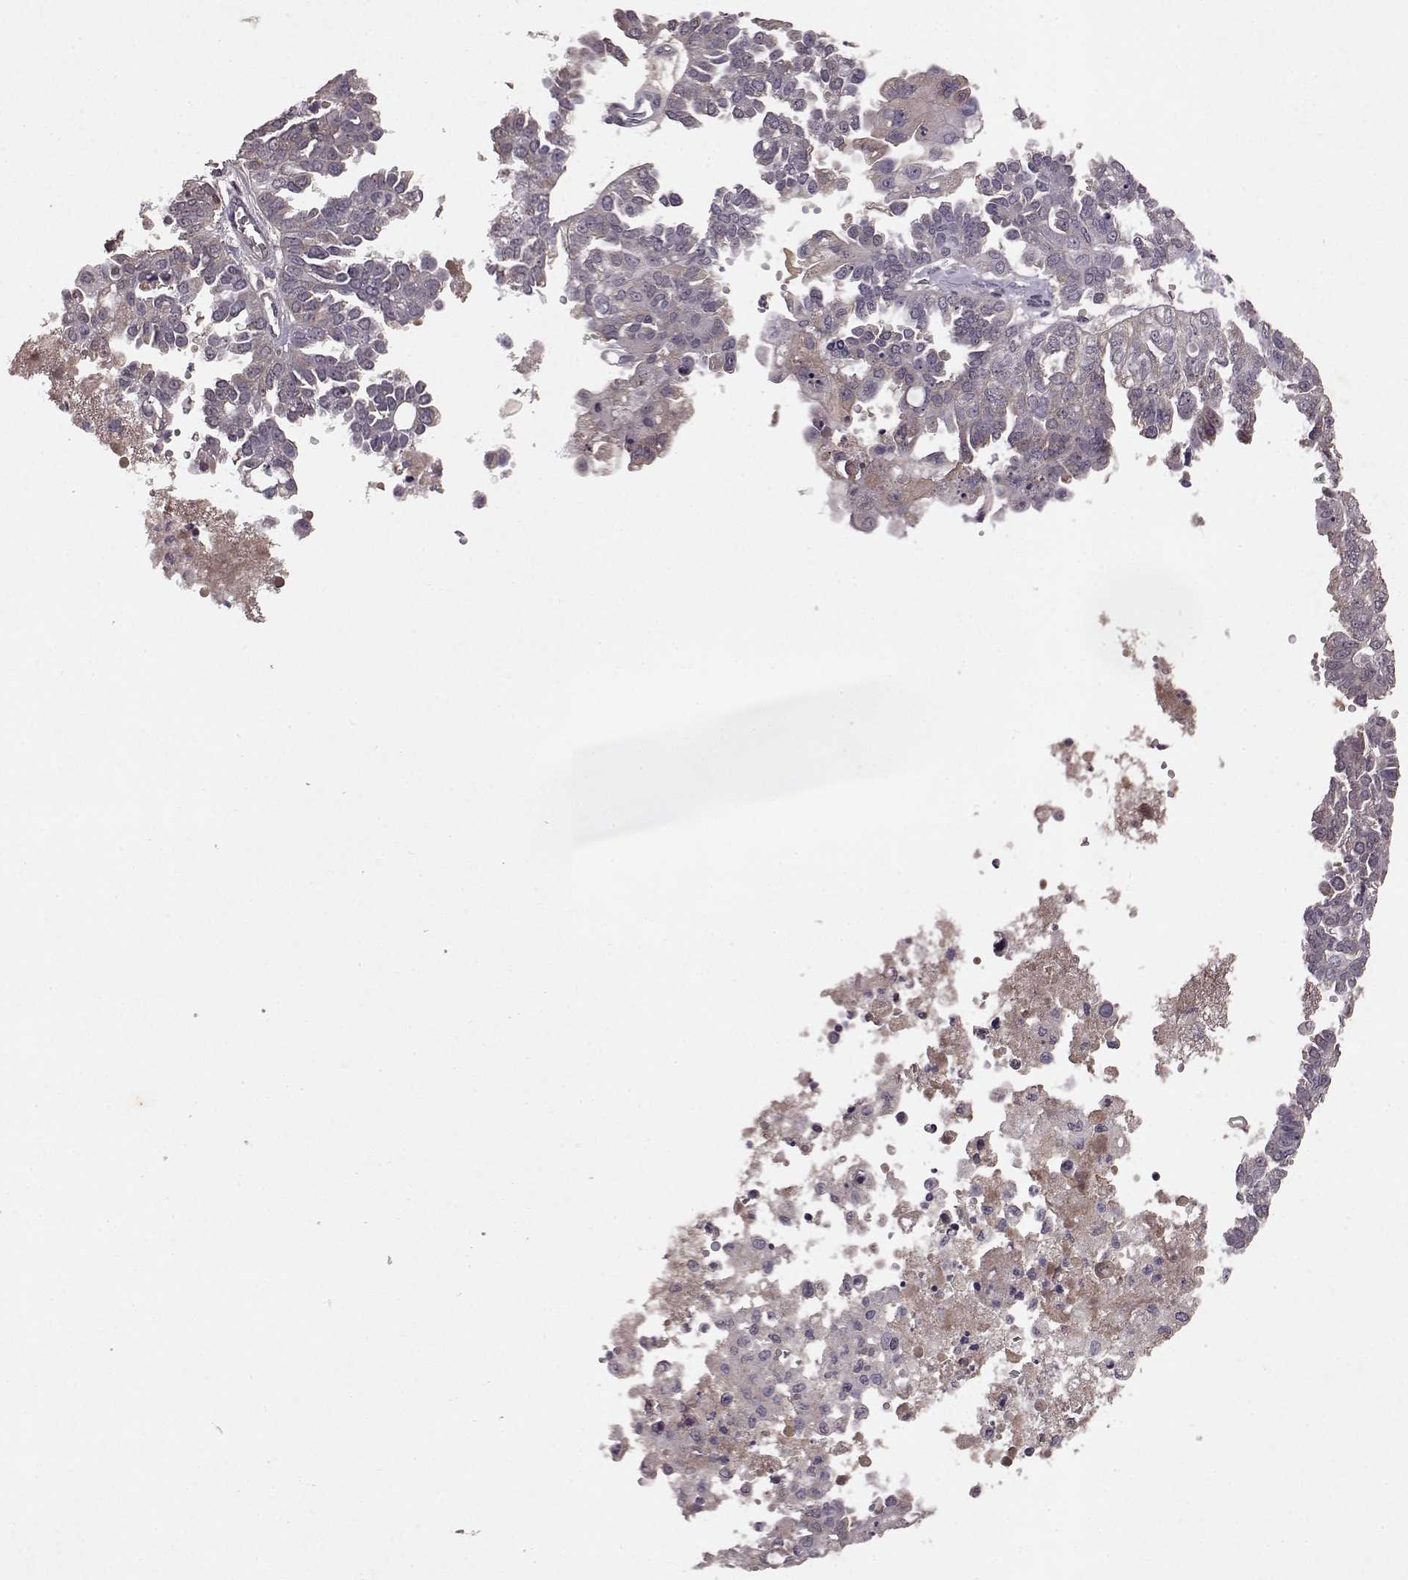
{"staining": {"intensity": "negative", "quantity": "none", "location": "none"}, "tissue": "ovarian cancer", "cell_type": "Tumor cells", "image_type": "cancer", "snomed": [{"axis": "morphology", "description": "Cystadenocarcinoma, serous, NOS"}, {"axis": "topography", "description": "Ovary"}], "caption": "Photomicrograph shows no protein positivity in tumor cells of ovarian cancer (serous cystadenocarcinoma) tissue. The staining is performed using DAB brown chromogen with nuclei counter-stained in using hematoxylin.", "gene": "FRRS1L", "patient": {"sex": "female", "age": 53}}